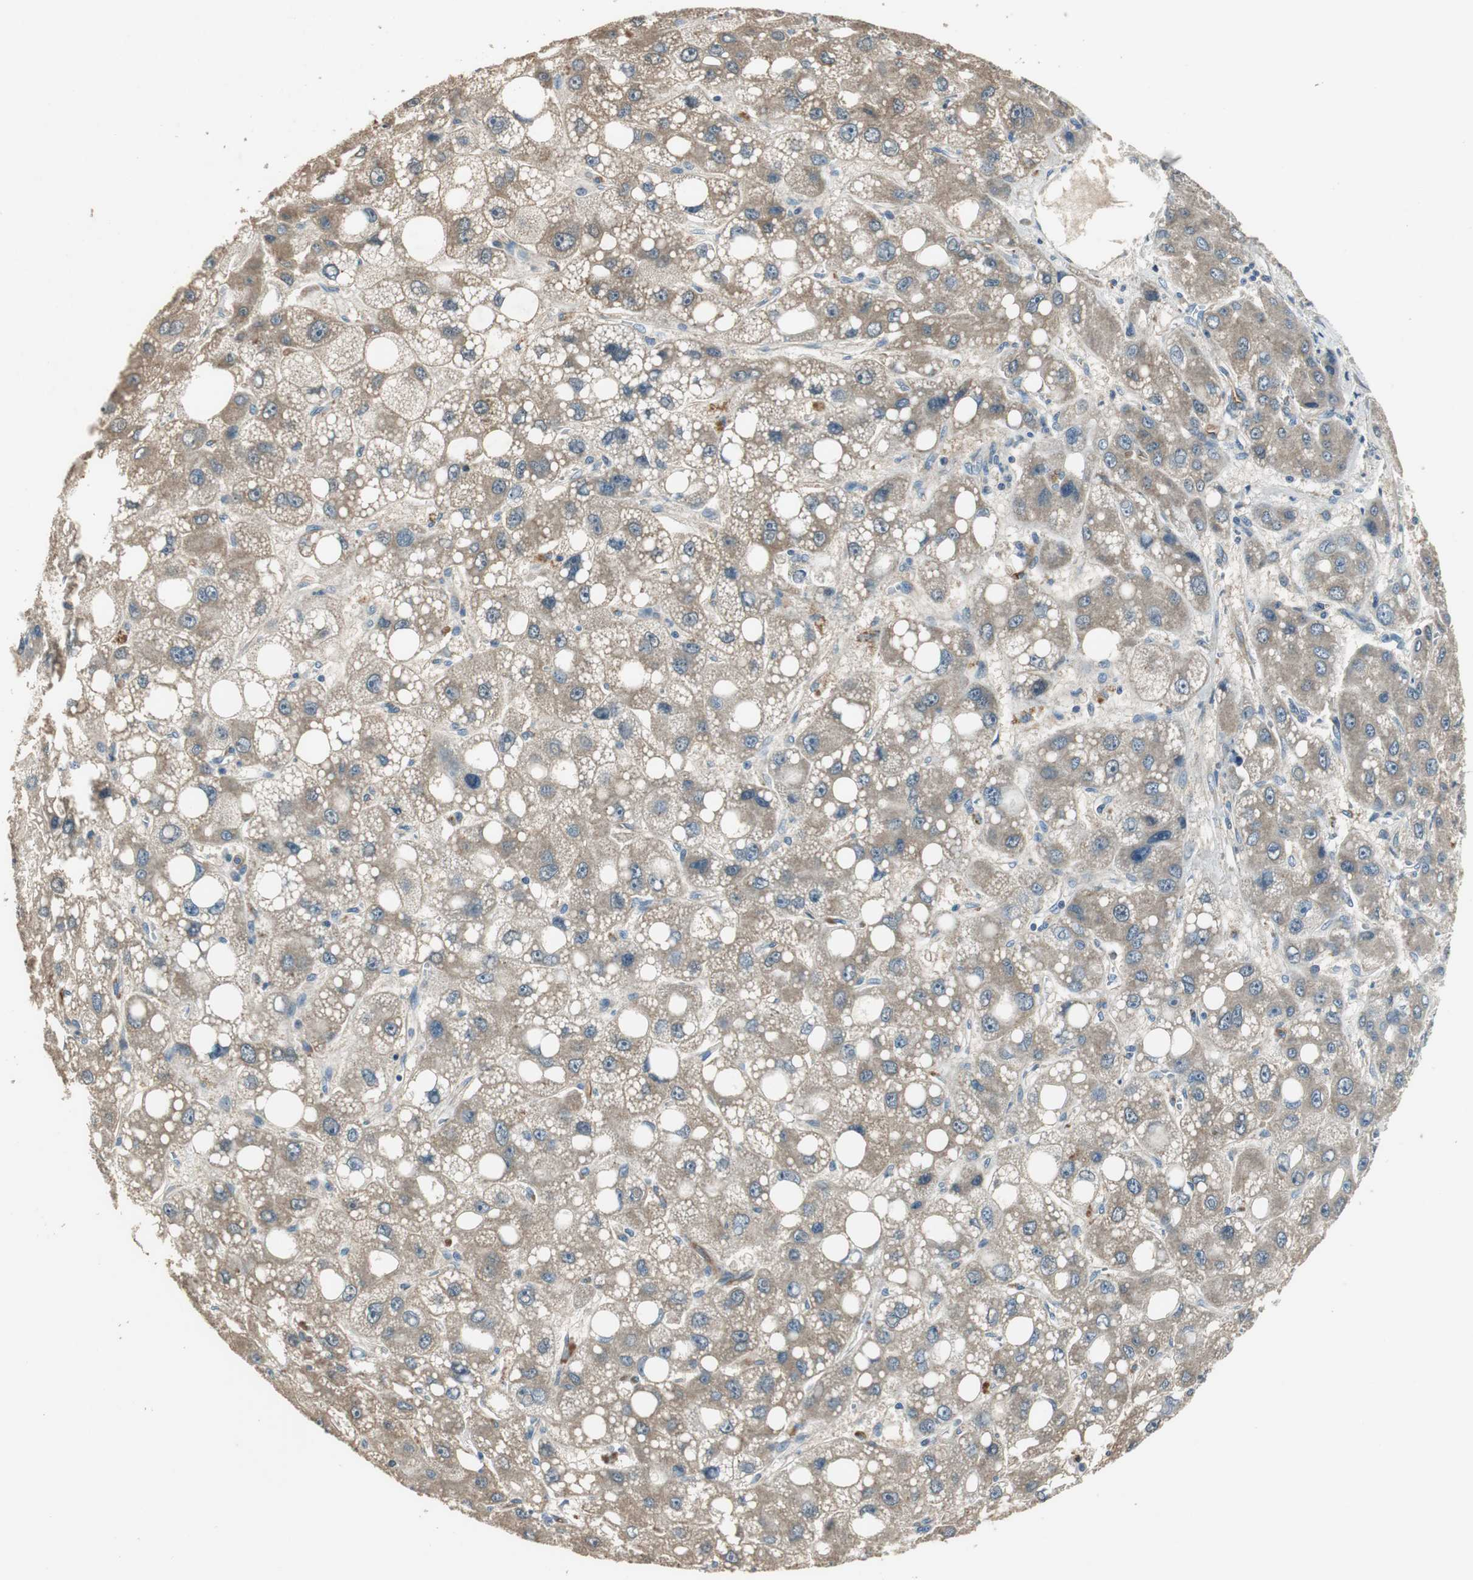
{"staining": {"intensity": "weak", "quantity": ">75%", "location": "cytoplasmic/membranous"}, "tissue": "liver cancer", "cell_type": "Tumor cells", "image_type": "cancer", "snomed": [{"axis": "morphology", "description": "Carcinoma, Hepatocellular, NOS"}, {"axis": "topography", "description": "Liver"}], "caption": "Hepatocellular carcinoma (liver) stained with immunohistochemistry demonstrates weak cytoplasmic/membranous expression in approximately >75% of tumor cells.", "gene": "MSTO1", "patient": {"sex": "male", "age": 55}}